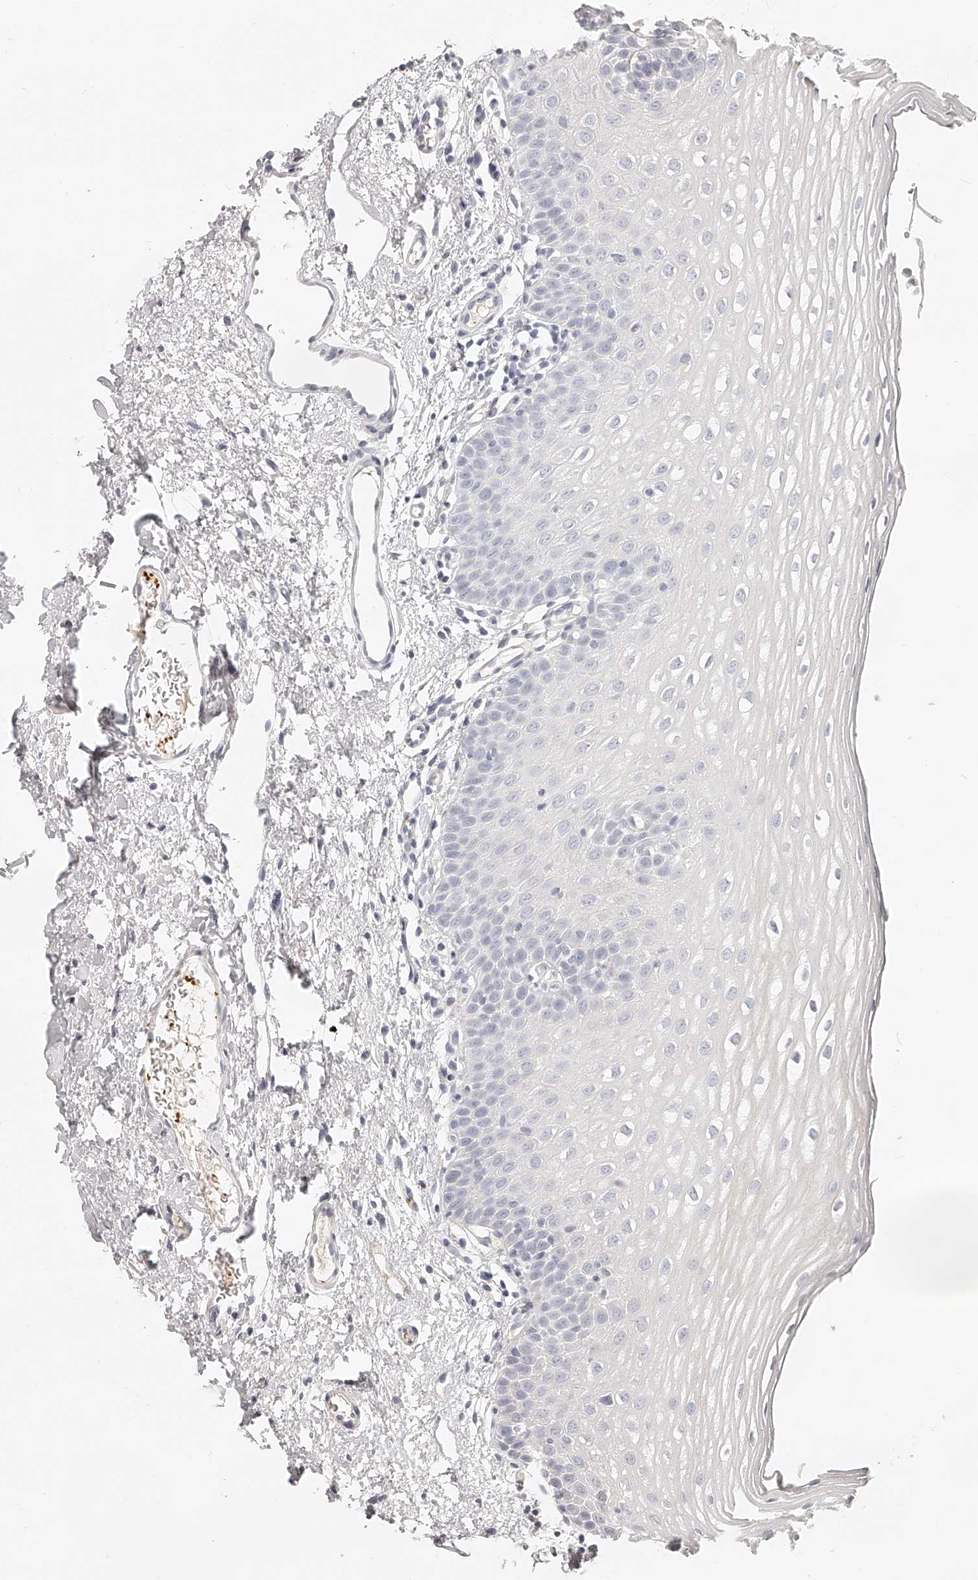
{"staining": {"intensity": "weak", "quantity": "<25%", "location": "cytoplasmic/membranous"}, "tissue": "oral mucosa", "cell_type": "Squamous epithelial cells", "image_type": "normal", "snomed": [{"axis": "morphology", "description": "Normal tissue, NOS"}, {"axis": "topography", "description": "Oral tissue"}], "caption": "An immunohistochemistry (IHC) photomicrograph of unremarkable oral mucosa is shown. There is no staining in squamous epithelial cells of oral mucosa.", "gene": "ITGB3", "patient": {"sex": "female", "age": 56}}